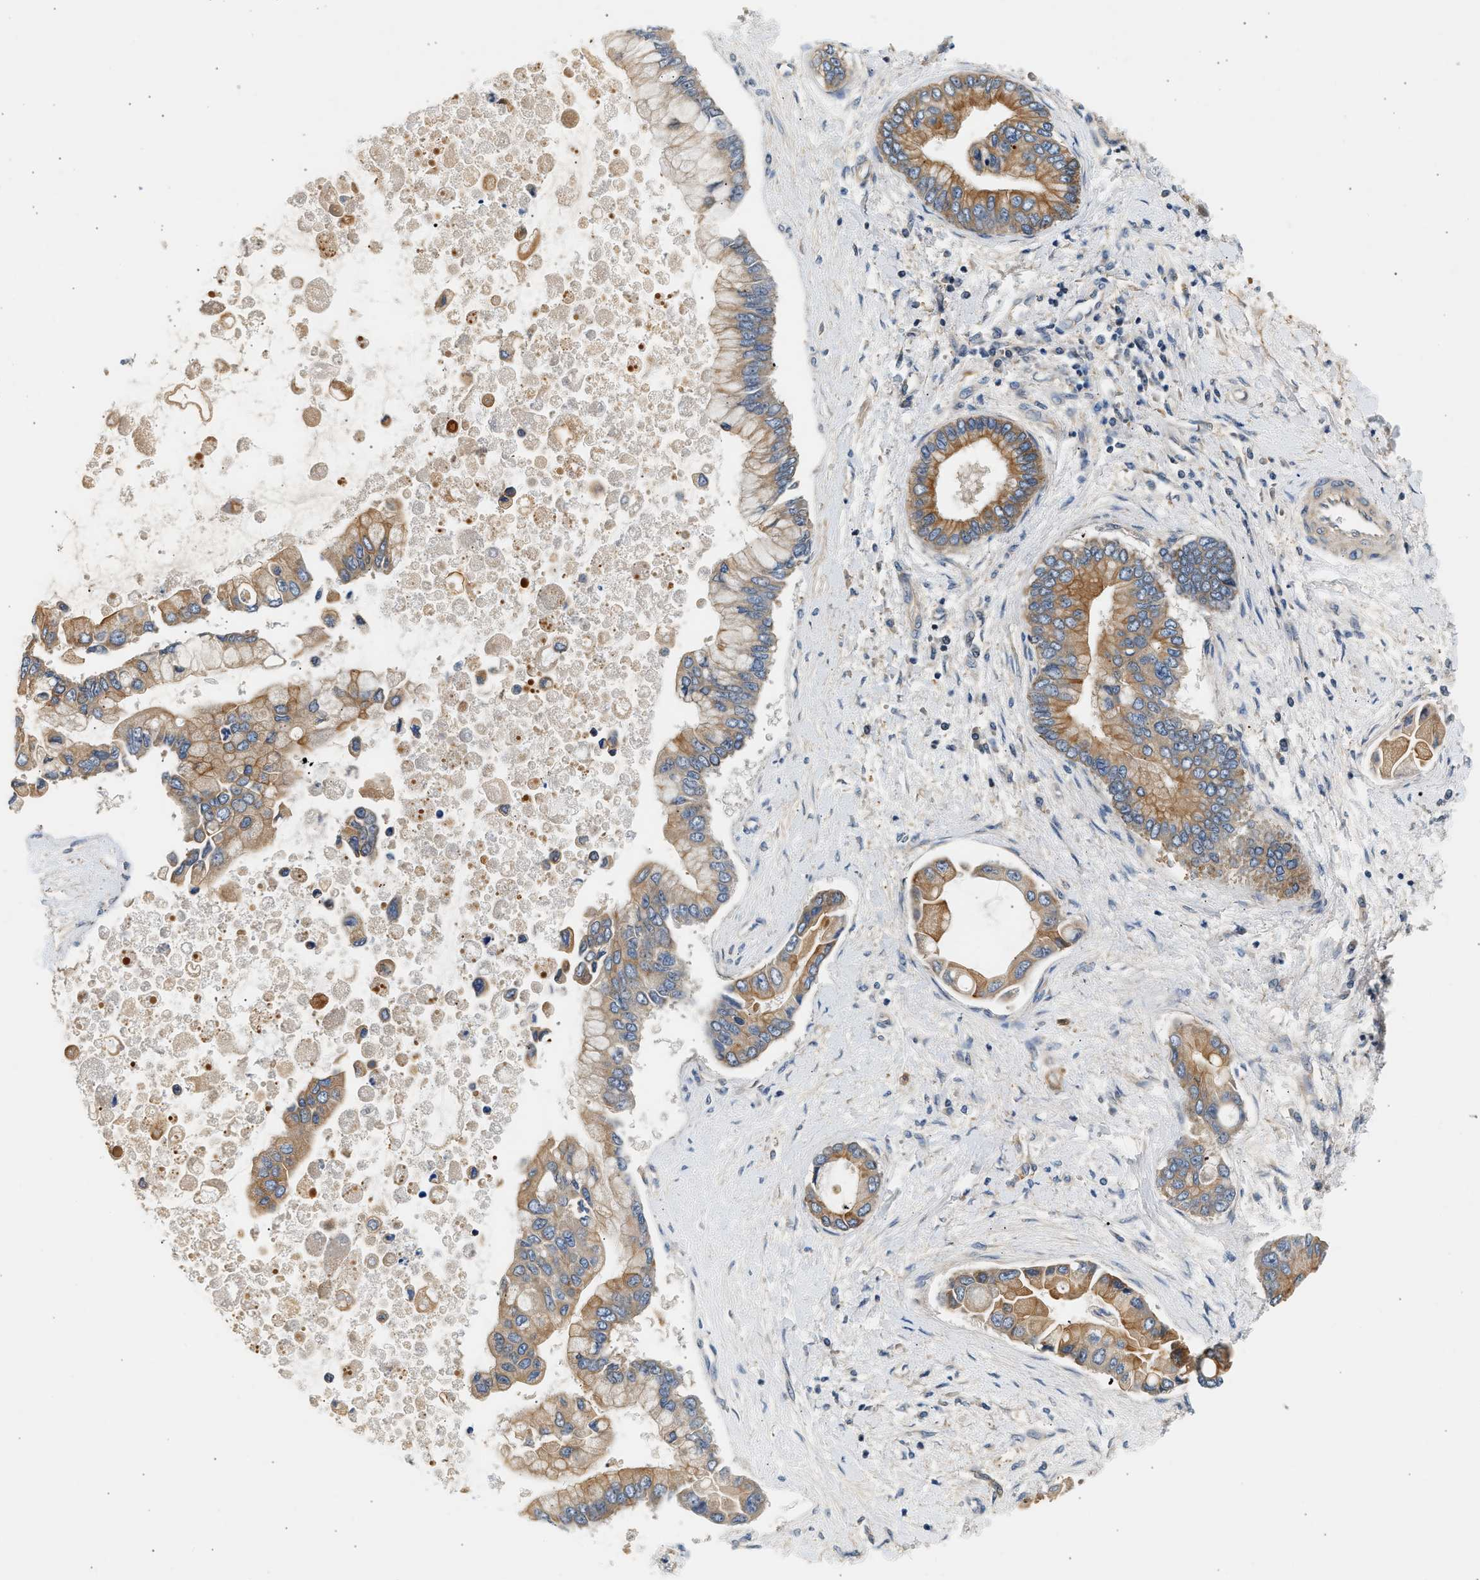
{"staining": {"intensity": "moderate", "quantity": ">75%", "location": "cytoplasmic/membranous"}, "tissue": "liver cancer", "cell_type": "Tumor cells", "image_type": "cancer", "snomed": [{"axis": "morphology", "description": "Cholangiocarcinoma"}, {"axis": "topography", "description": "Liver"}], "caption": "A medium amount of moderate cytoplasmic/membranous staining is present in approximately >75% of tumor cells in liver cancer tissue.", "gene": "WDR31", "patient": {"sex": "male", "age": 50}}